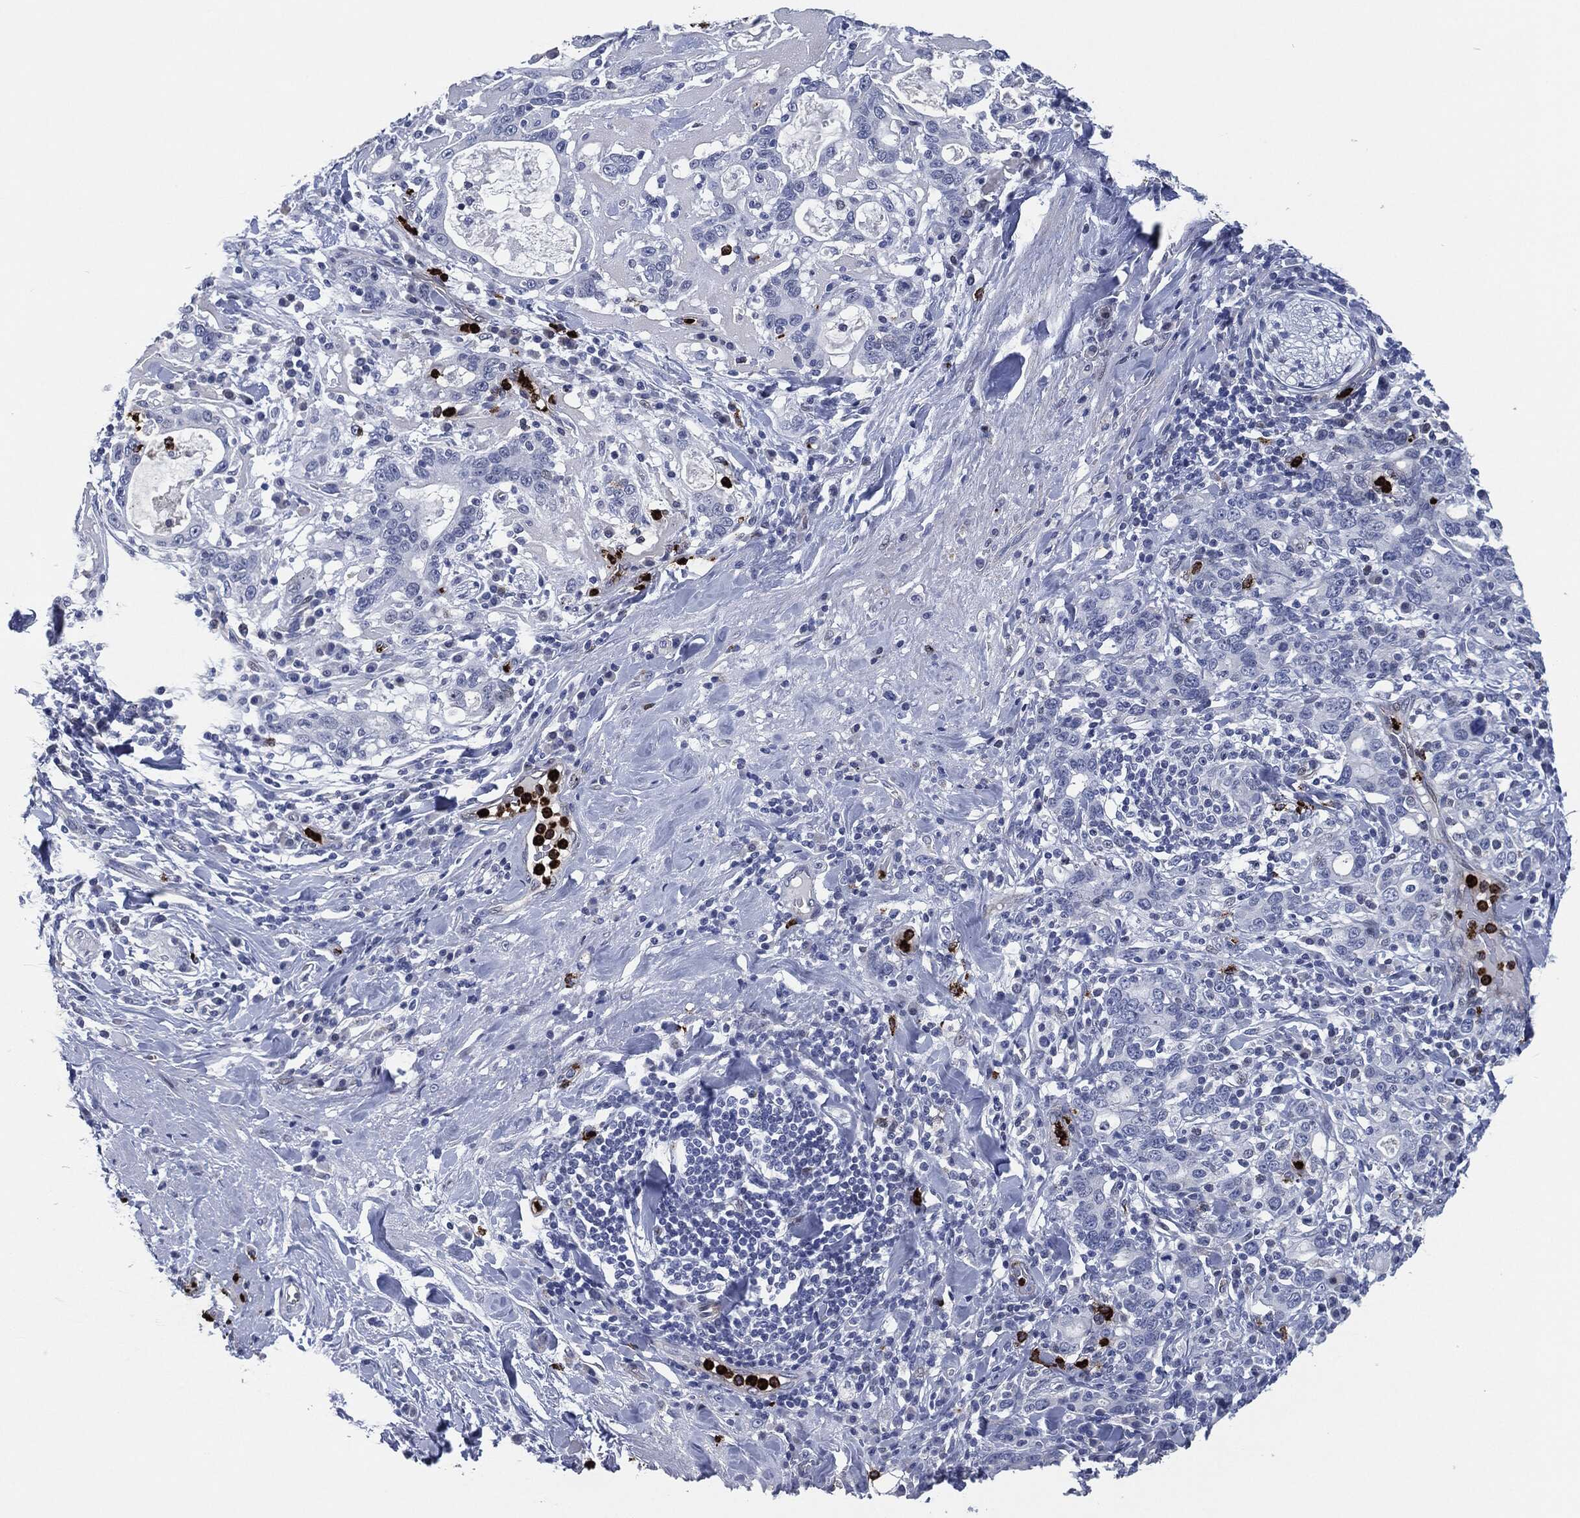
{"staining": {"intensity": "negative", "quantity": "none", "location": "none"}, "tissue": "stomach cancer", "cell_type": "Tumor cells", "image_type": "cancer", "snomed": [{"axis": "morphology", "description": "Adenocarcinoma, NOS"}, {"axis": "topography", "description": "Stomach"}], "caption": "There is no significant expression in tumor cells of adenocarcinoma (stomach).", "gene": "MPO", "patient": {"sex": "male", "age": 79}}